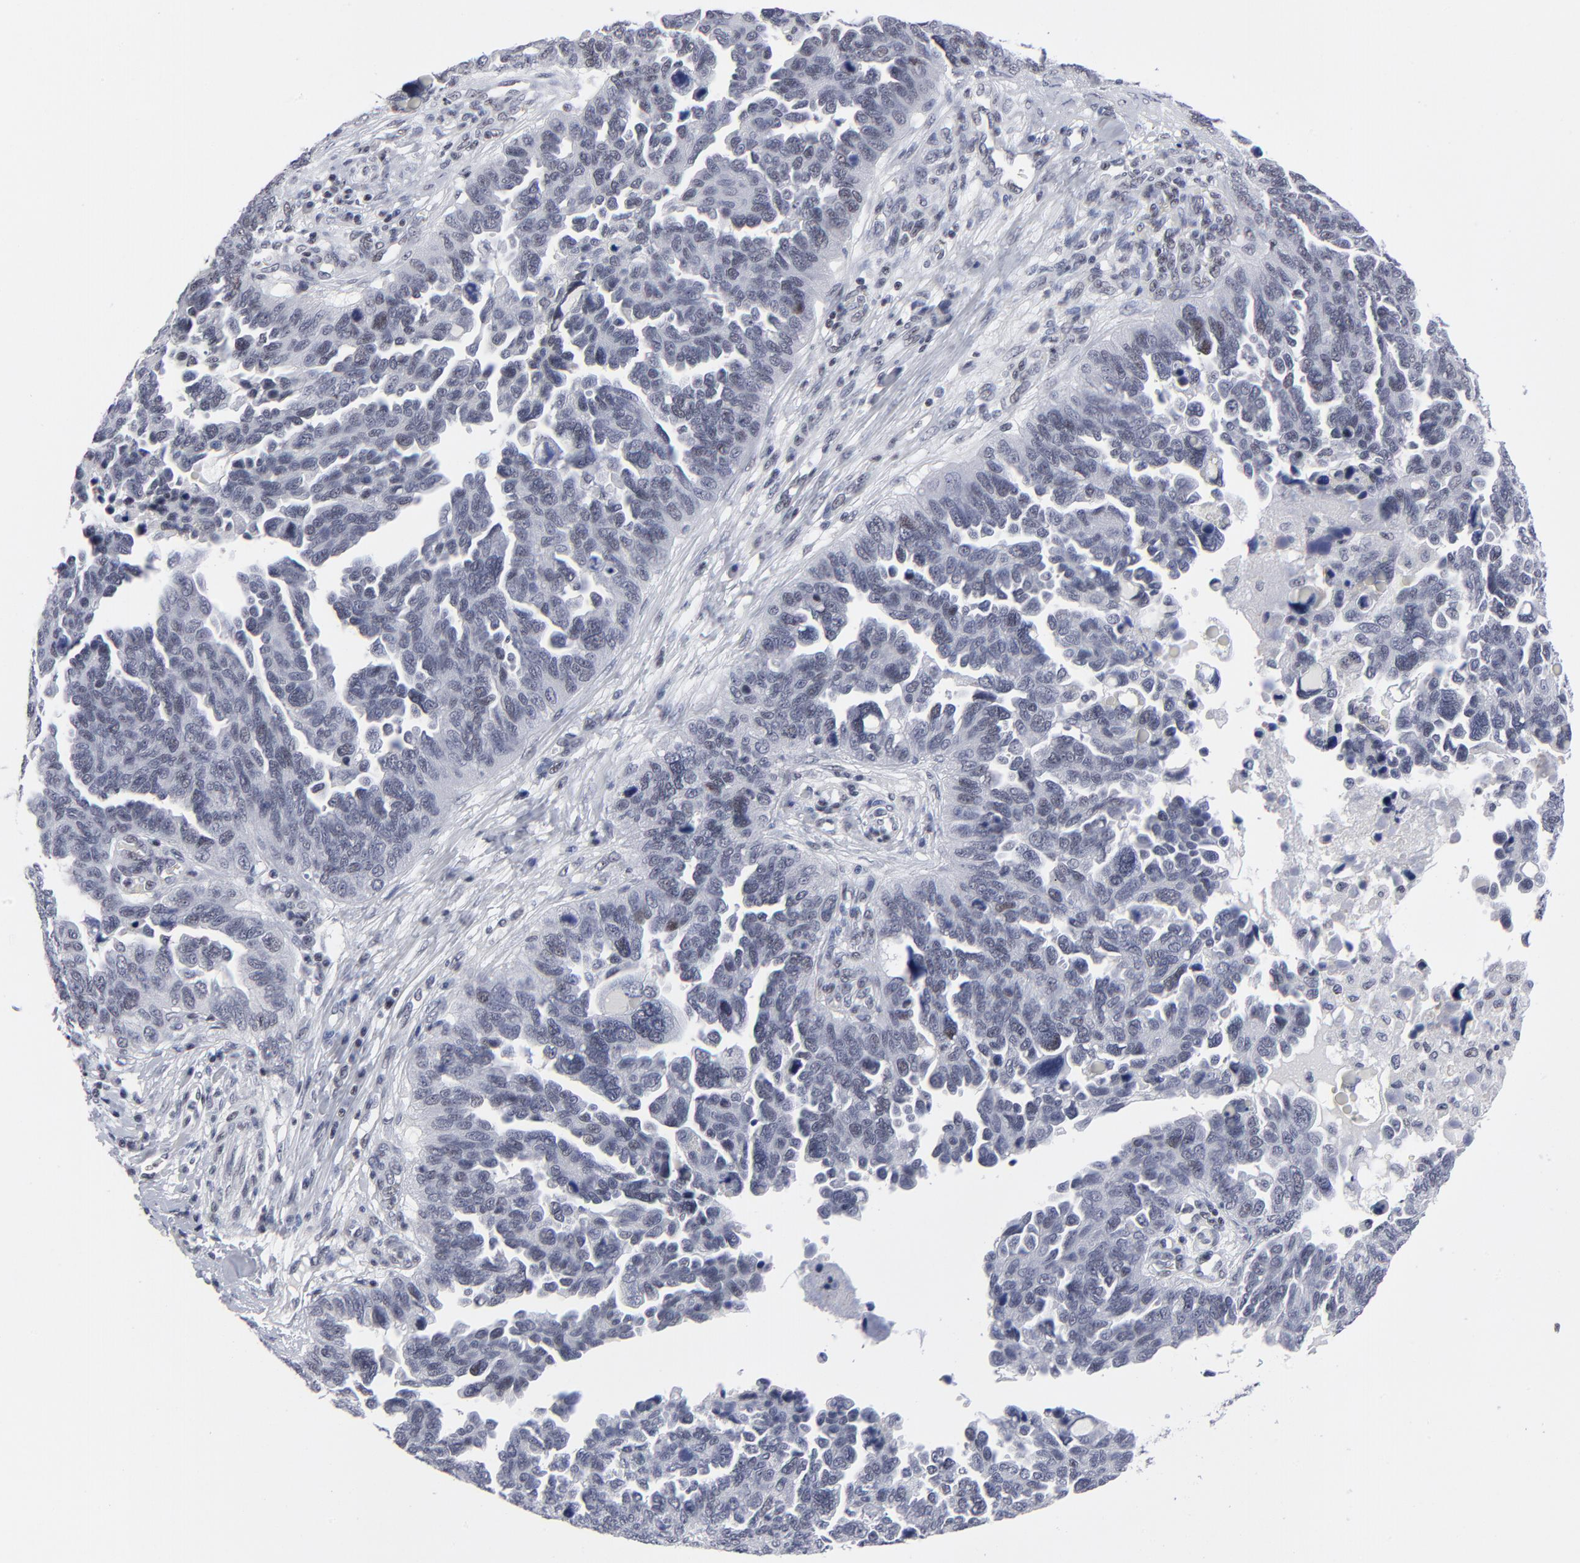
{"staining": {"intensity": "weak", "quantity": "<25%", "location": "nuclear"}, "tissue": "ovarian cancer", "cell_type": "Tumor cells", "image_type": "cancer", "snomed": [{"axis": "morphology", "description": "Cystadenocarcinoma, serous, NOS"}, {"axis": "topography", "description": "Ovary"}], "caption": "This is a histopathology image of IHC staining of ovarian serous cystadenocarcinoma, which shows no expression in tumor cells. (DAB IHC with hematoxylin counter stain).", "gene": "SP2", "patient": {"sex": "female", "age": 64}}